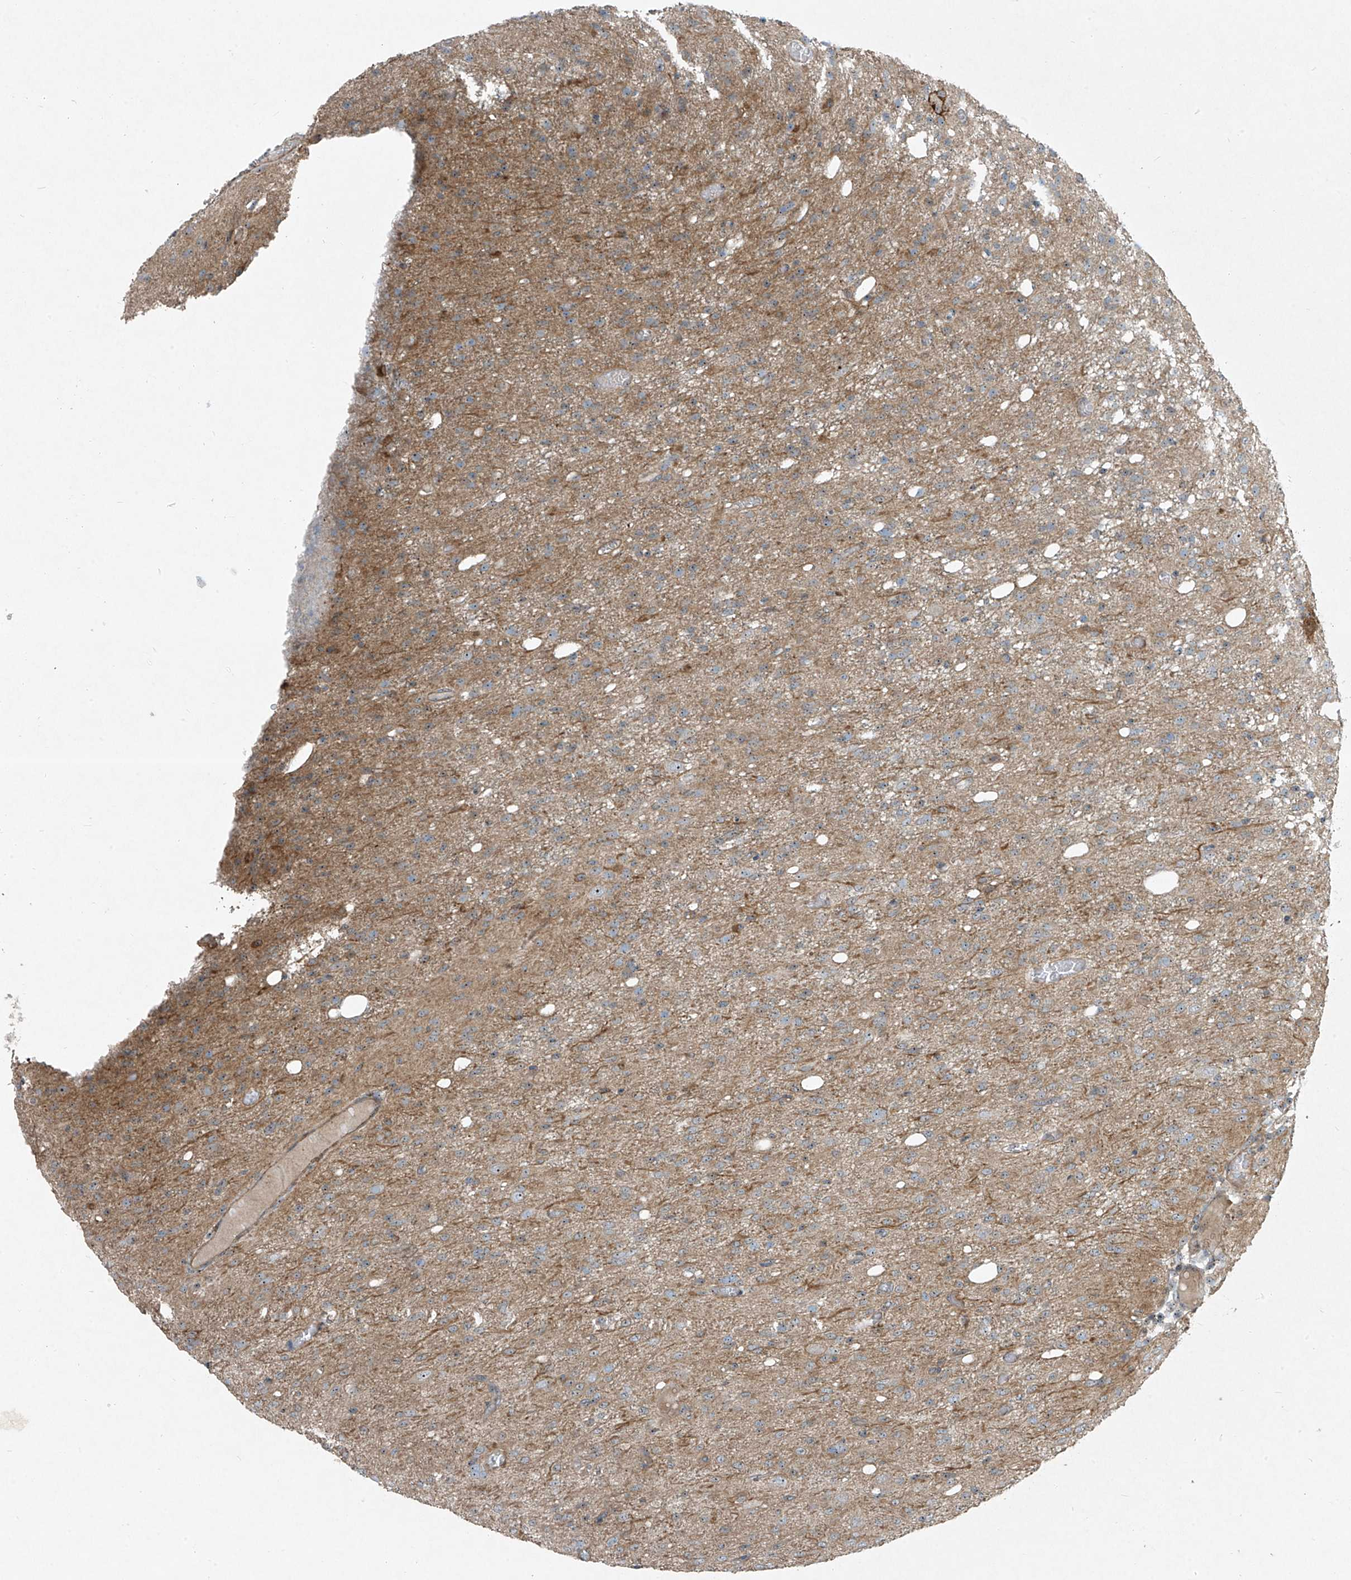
{"staining": {"intensity": "weak", "quantity": "25%-75%", "location": "nuclear"}, "tissue": "glioma", "cell_type": "Tumor cells", "image_type": "cancer", "snomed": [{"axis": "morphology", "description": "Glioma, malignant, High grade"}, {"axis": "topography", "description": "Brain"}], "caption": "Brown immunohistochemical staining in human glioma exhibits weak nuclear expression in approximately 25%-75% of tumor cells.", "gene": "PPCS", "patient": {"sex": "female", "age": 59}}